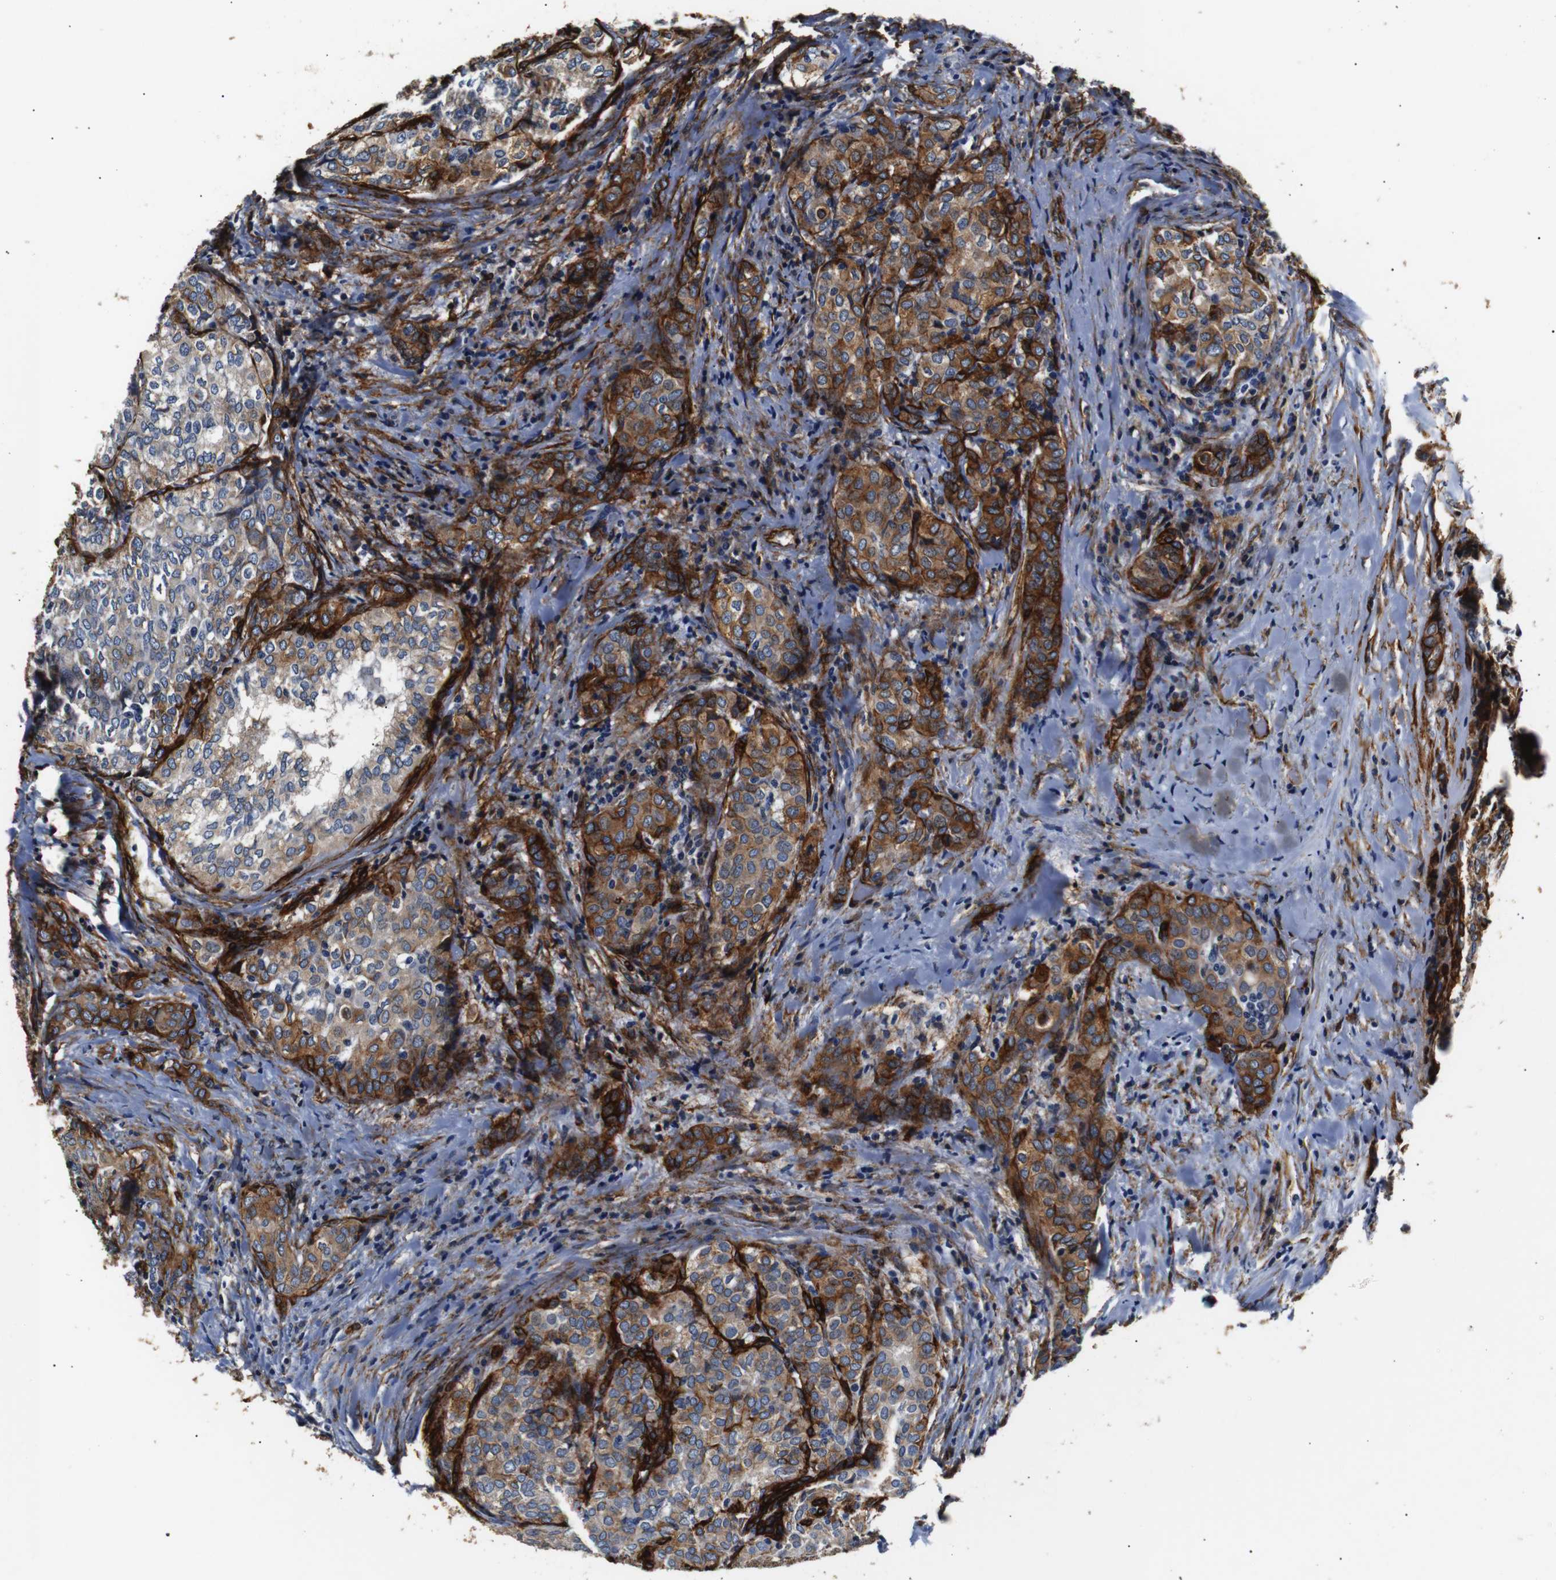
{"staining": {"intensity": "strong", "quantity": ">75%", "location": "cytoplasmic/membranous"}, "tissue": "thyroid cancer", "cell_type": "Tumor cells", "image_type": "cancer", "snomed": [{"axis": "morphology", "description": "Normal tissue, NOS"}, {"axis": "morphology", "description": "Papillary adenocarcinoma, NOS"}, {"axis": "topography", "description": "Thyroid gland"}], "caption": "About >75% of tumor cells in human thyroid cancer (papillary adenocarcinoma) exhibit strong cytoplasmic/membranous protein expression as visualized by brown immunohistochemical staining.", "gene": "CAV2", "patient": {"sex": "female", "age": 30}}